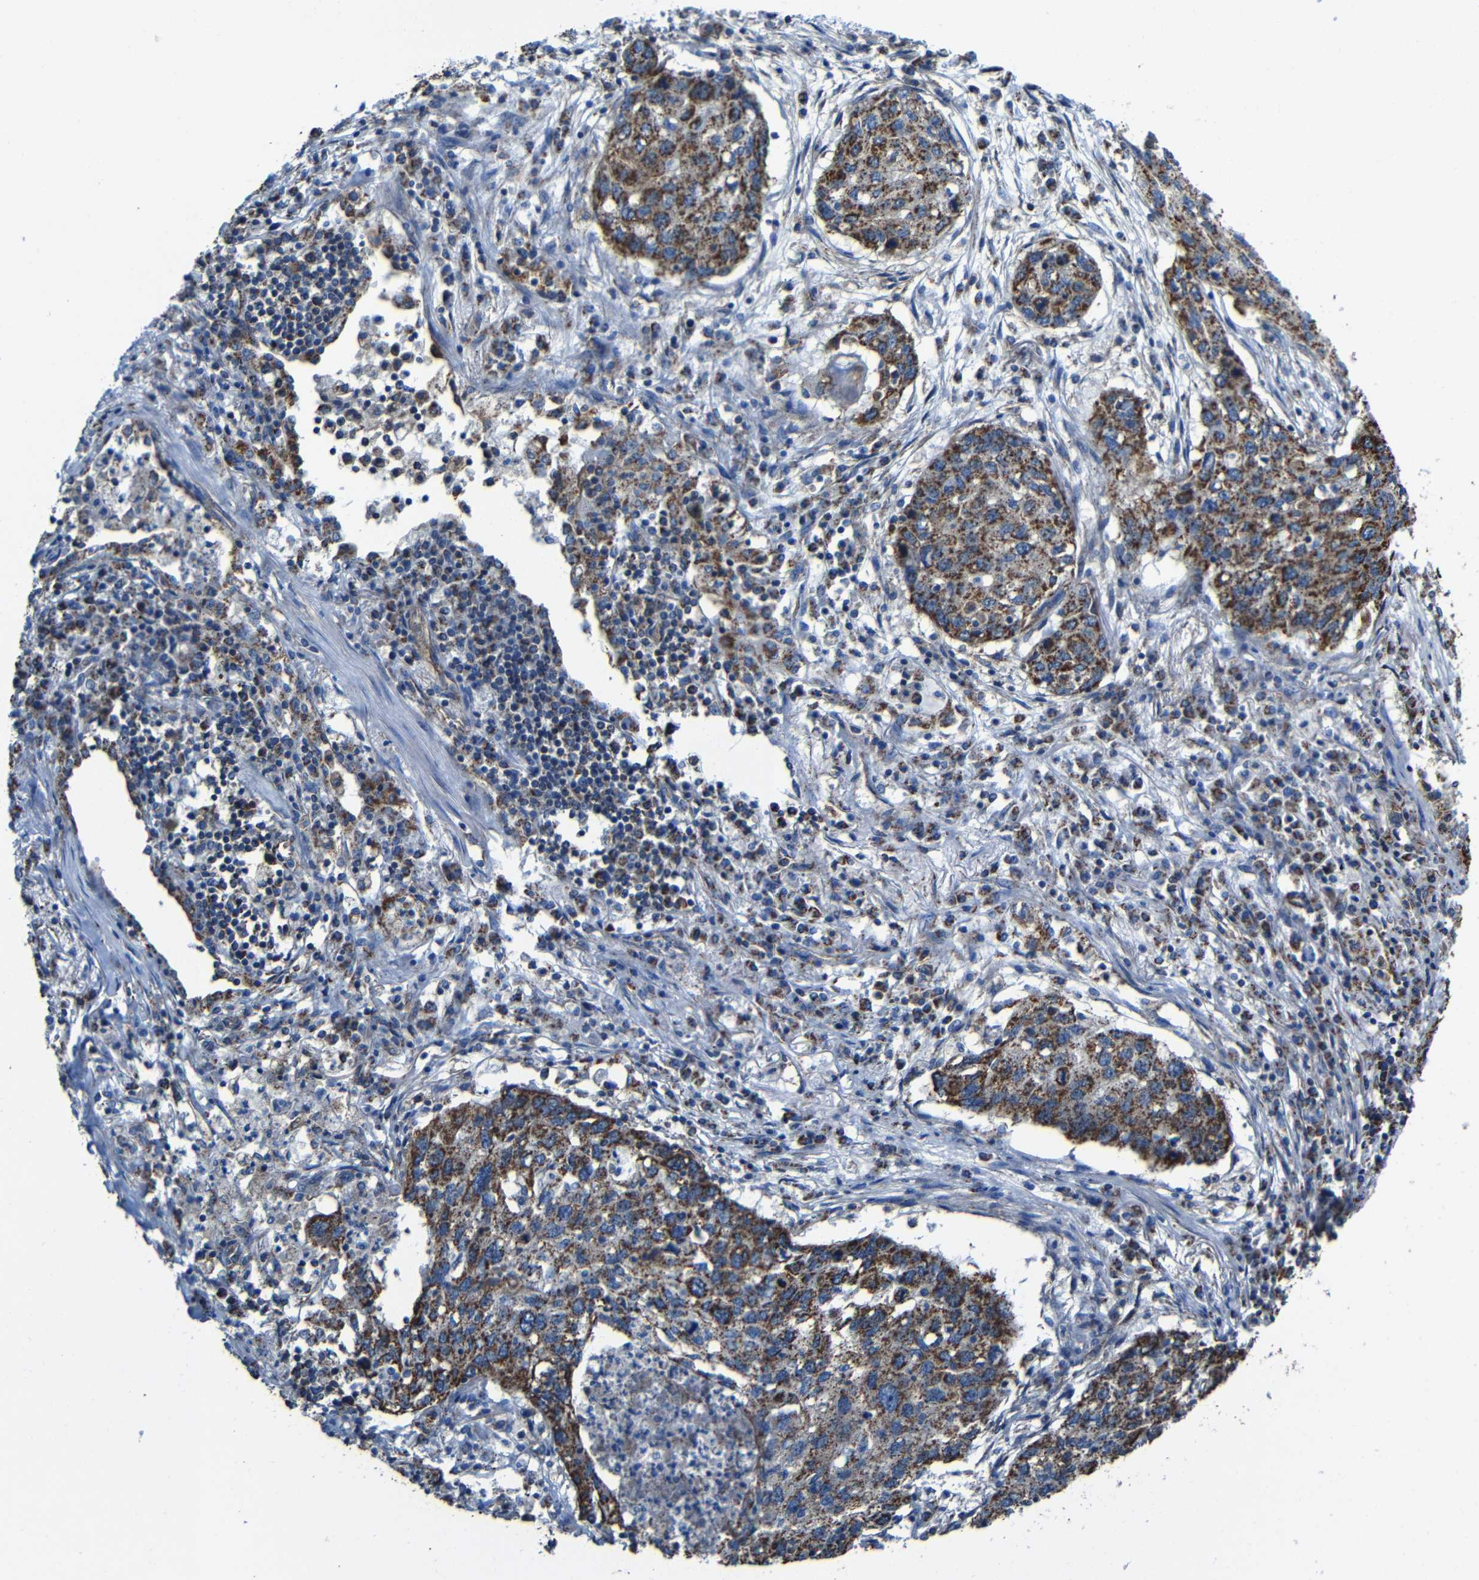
{"staining": {"intensity": "strong", "quantity": ">75%", "location": "cytoplasmic/membranous"}, "tissue": "lung cancer", "cell_type": "Tumor cells", "image_type": "cancer", "snomed": [{"axis": "morphology", "description": "Squamous cell carcinoma, NOS"}, {"axis": "topography", "description": "Lung"}], "caption": "This histopathology image displays IHC staining of lung cancer, with high strong cytoplasmic/membranous staining in about >75% of tumor cells.", "gene": "INTS6L", "patient": {"sex": "female", "age": 63}}